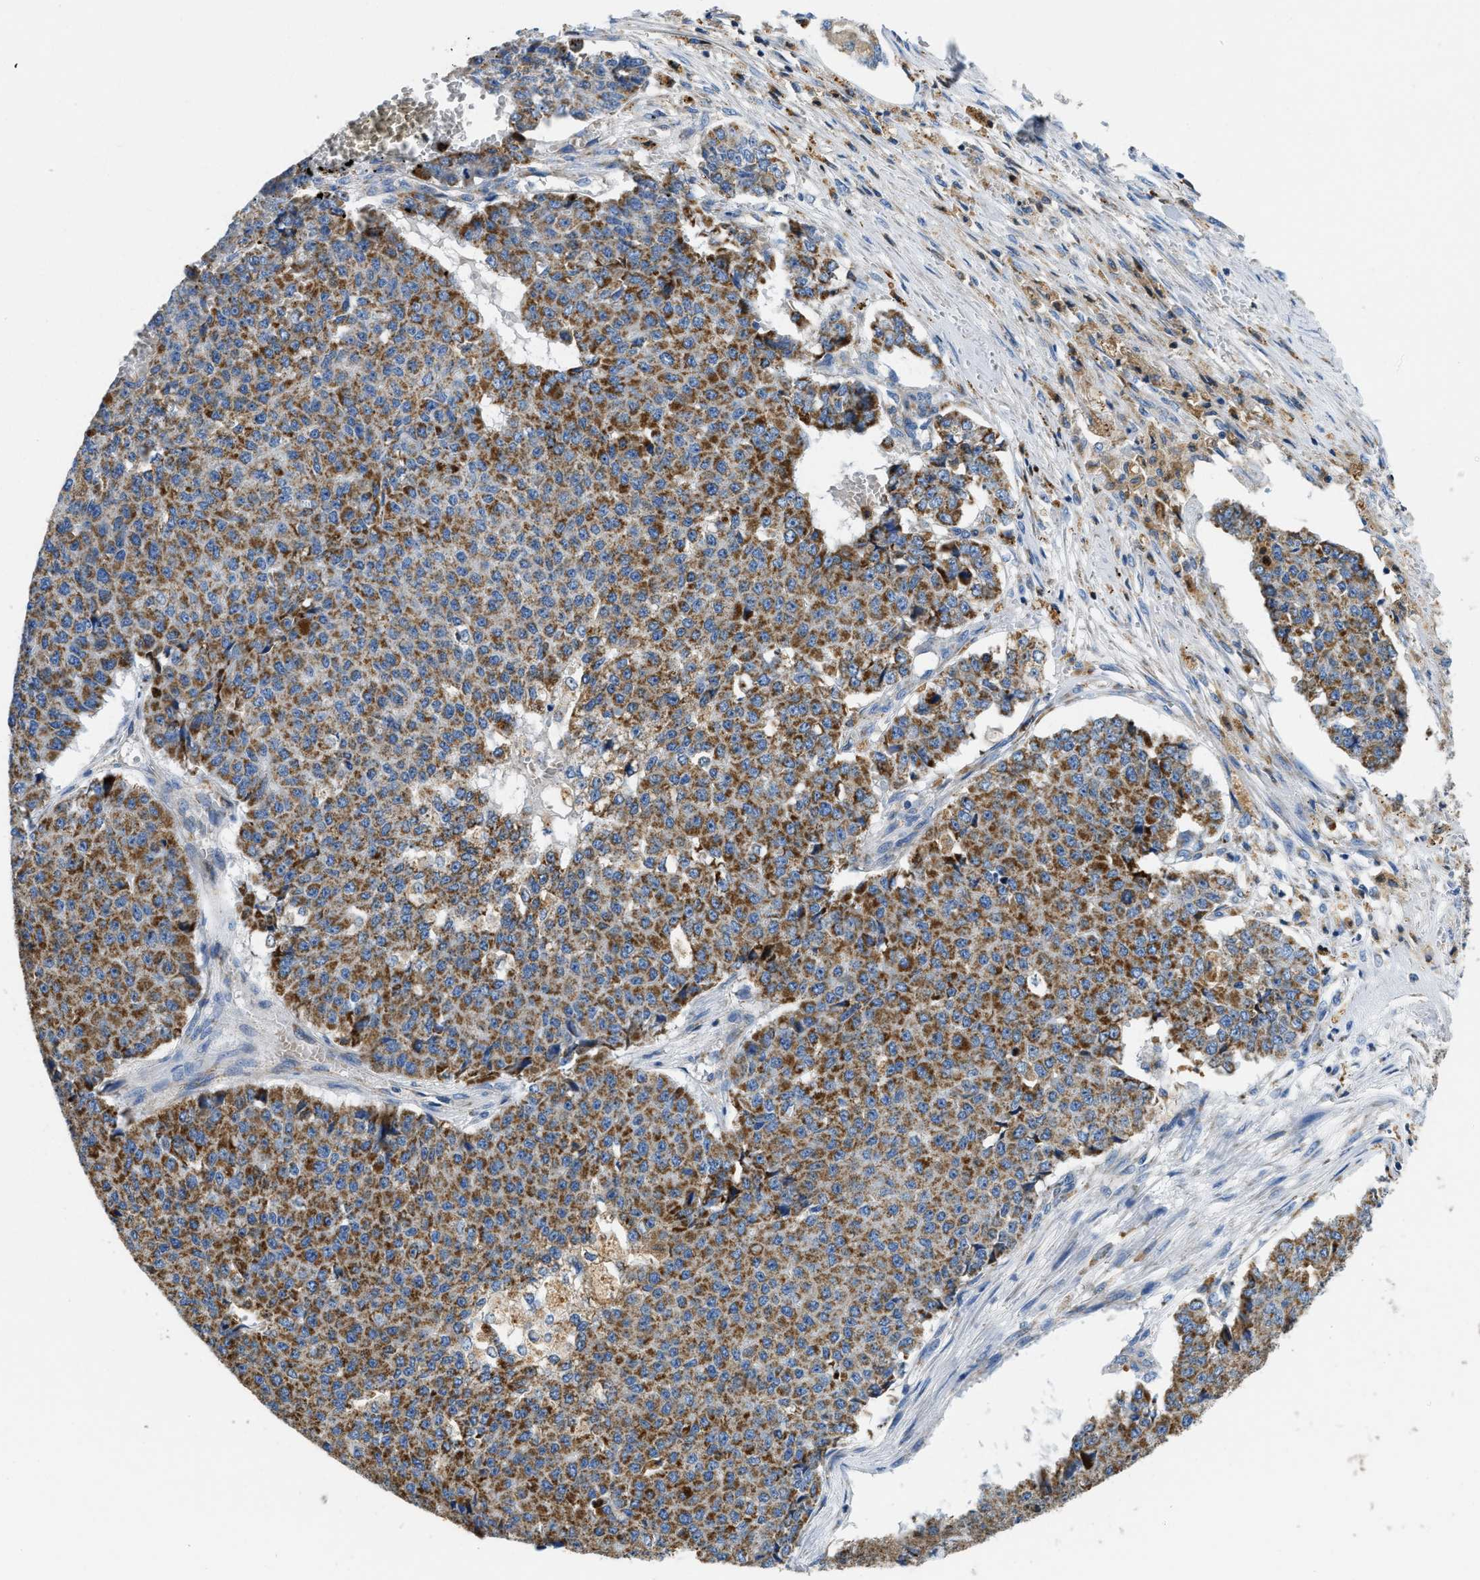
{"staining": {"intensity": "moderate", "quantity": ">75%", "location": "cytoplasmic/membranous"}, "tissue": "pancreatic cancer", "cell_type": "Tumor cells", "image_type": "cancer", "snomed": [{"axis": "morphology", "description": "Adenocarcinoma, NOS"}, {"axis": "topography", "description": "Pancreas"}], "caption": "A high-resolution photomicrograph shows IHC staining of pancreatic cancer (adenocarcinoma), which reveals moderate cytoplasmic/membranous staining in approximately >75% of tumor cells. The protein is shown in brown color, while the nuclei are stained blue.", "gene": "SLC25A13", "patient": {"sex": "male", "age": 50}}